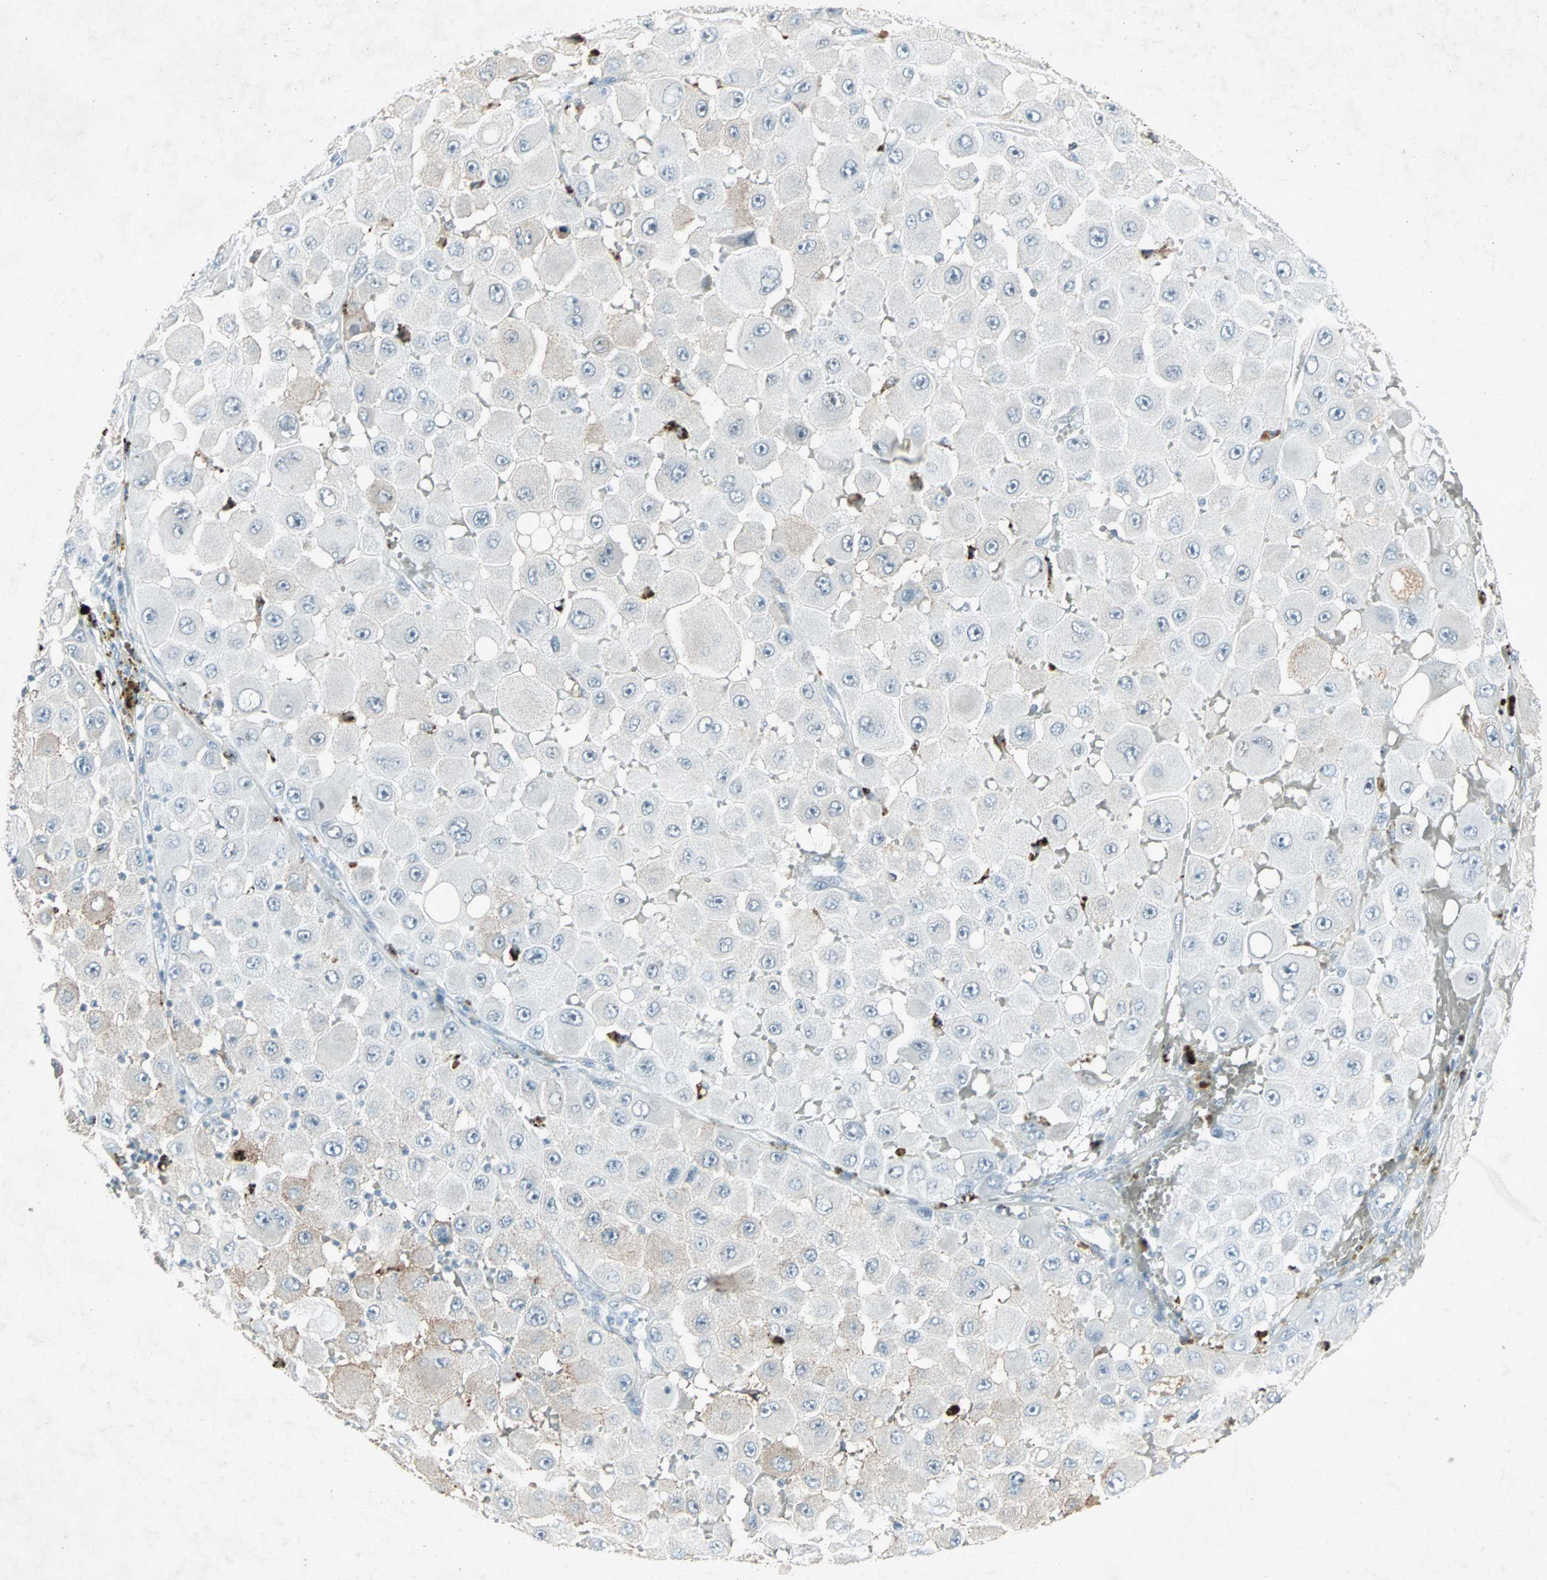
{"staining": {"intensity": "weak", "quantity": "<25%", "location": "cytoplasmic/membranous"}, "tissue": "melanoma", "cell_type": "Tumor cells", "image_type": "cancer", "snomed": [{"axis": "morphology", "description": "Malignant melanoma, NOS"}, {"axis": "topography", "description": "Skin"}], "caption": "The micrograph displays no staining of tumor cells in malignant melanoma.", "gene": "LANCL3", "patient": {"sex": "female", "age": 81}}